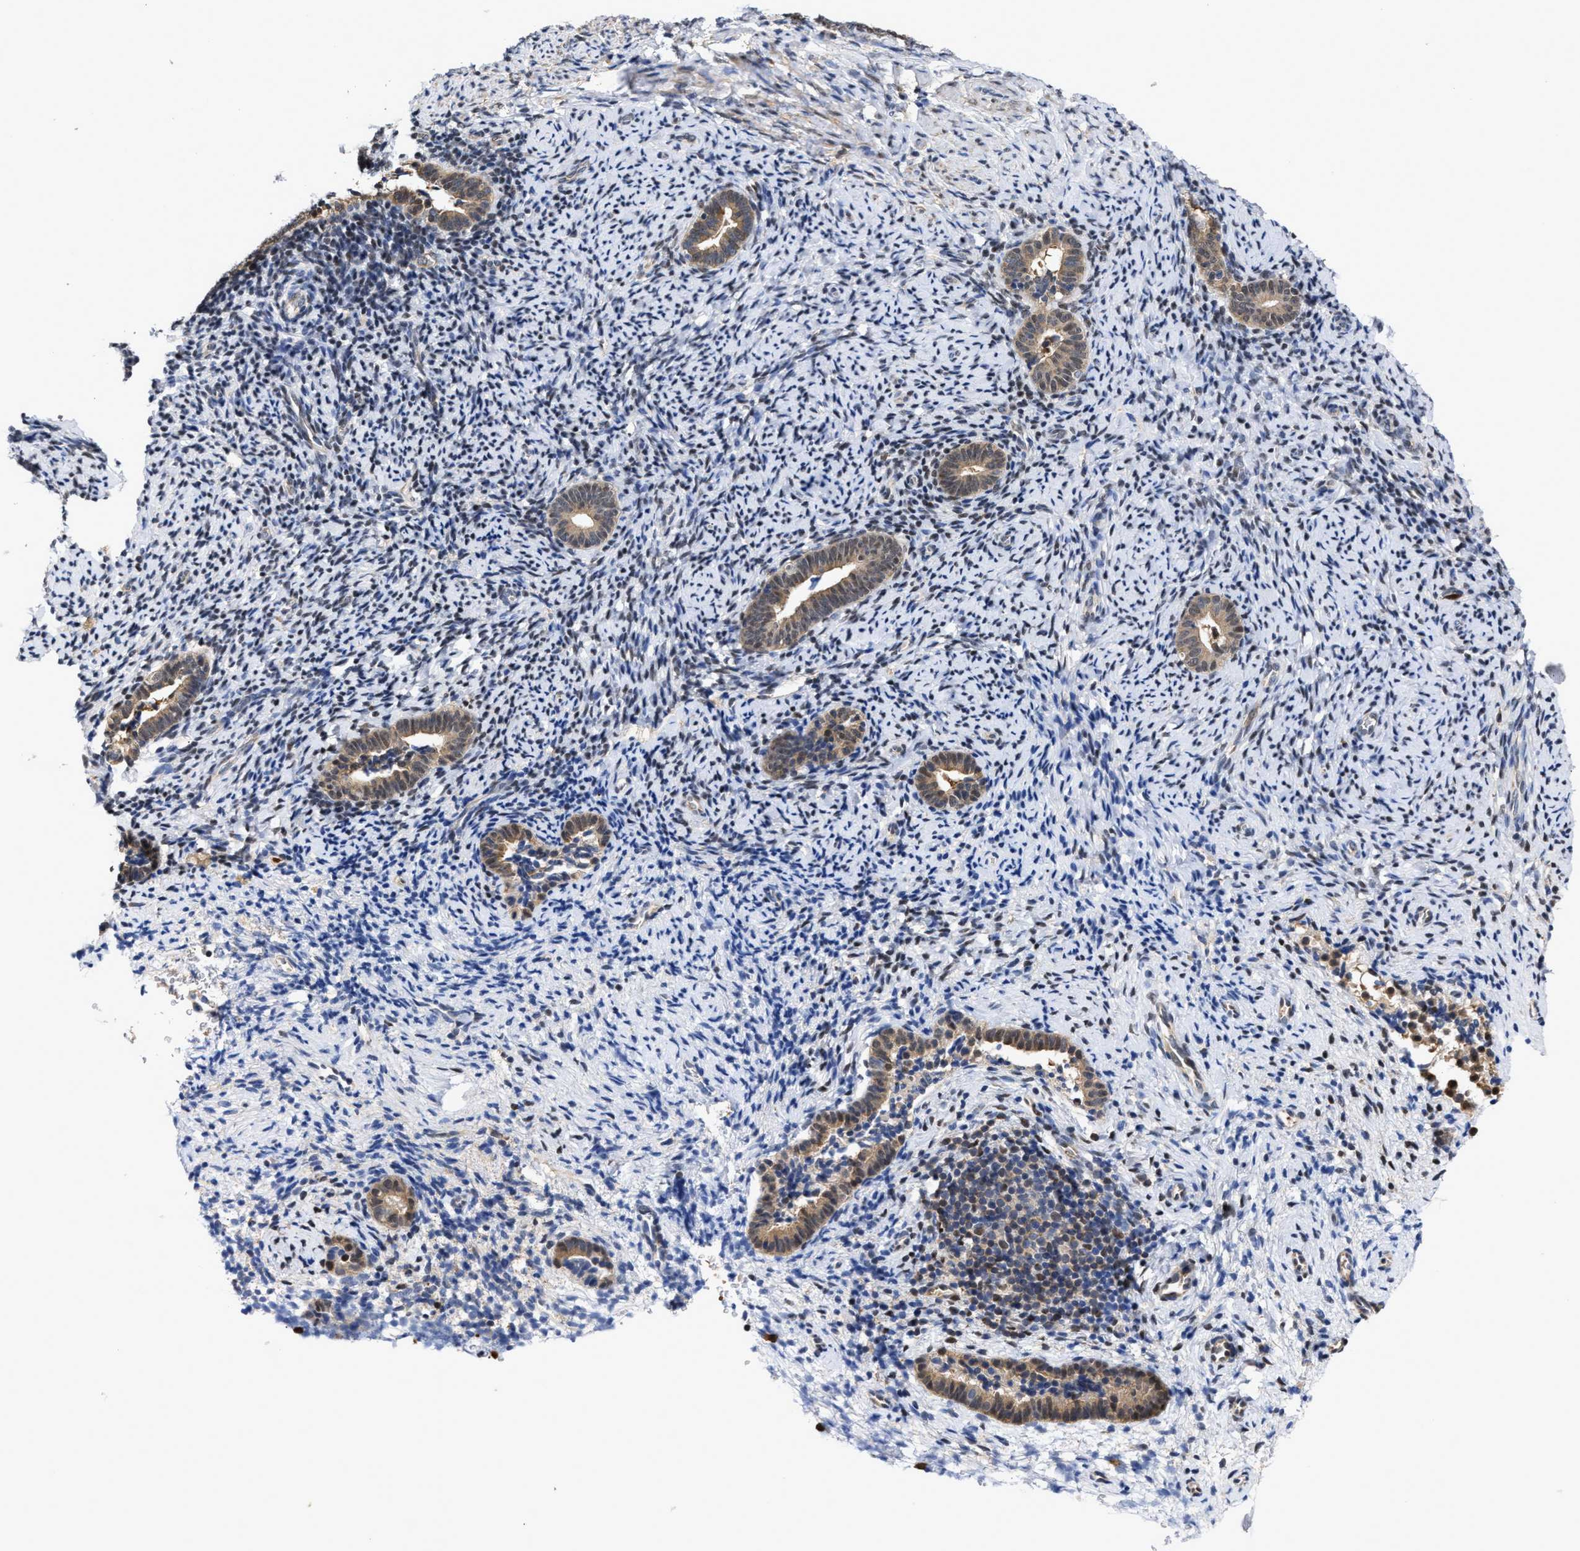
{"staining": {"intensity": "negative", "quantity": "none", "location": "none"}, "tissue": "endometrium", "cell_type": "Cells in endometrial stroma", "image_type": "normal", "snomed": [{"axis": "morphology", "description": "Normal tissue, NOS"}, {"axis": "topography", "description": "Endometrium"}], "caption": "IHC image of normal human endometrium stained for a protein (brown), which shows no staining in cells in endometrial stroma. The staining is performed using DAB brown chromogen with nuclei counter-stained in using hematoxylin.", "gene": "KLHDC1", "patient": {"sex": "female", "age": 51}}